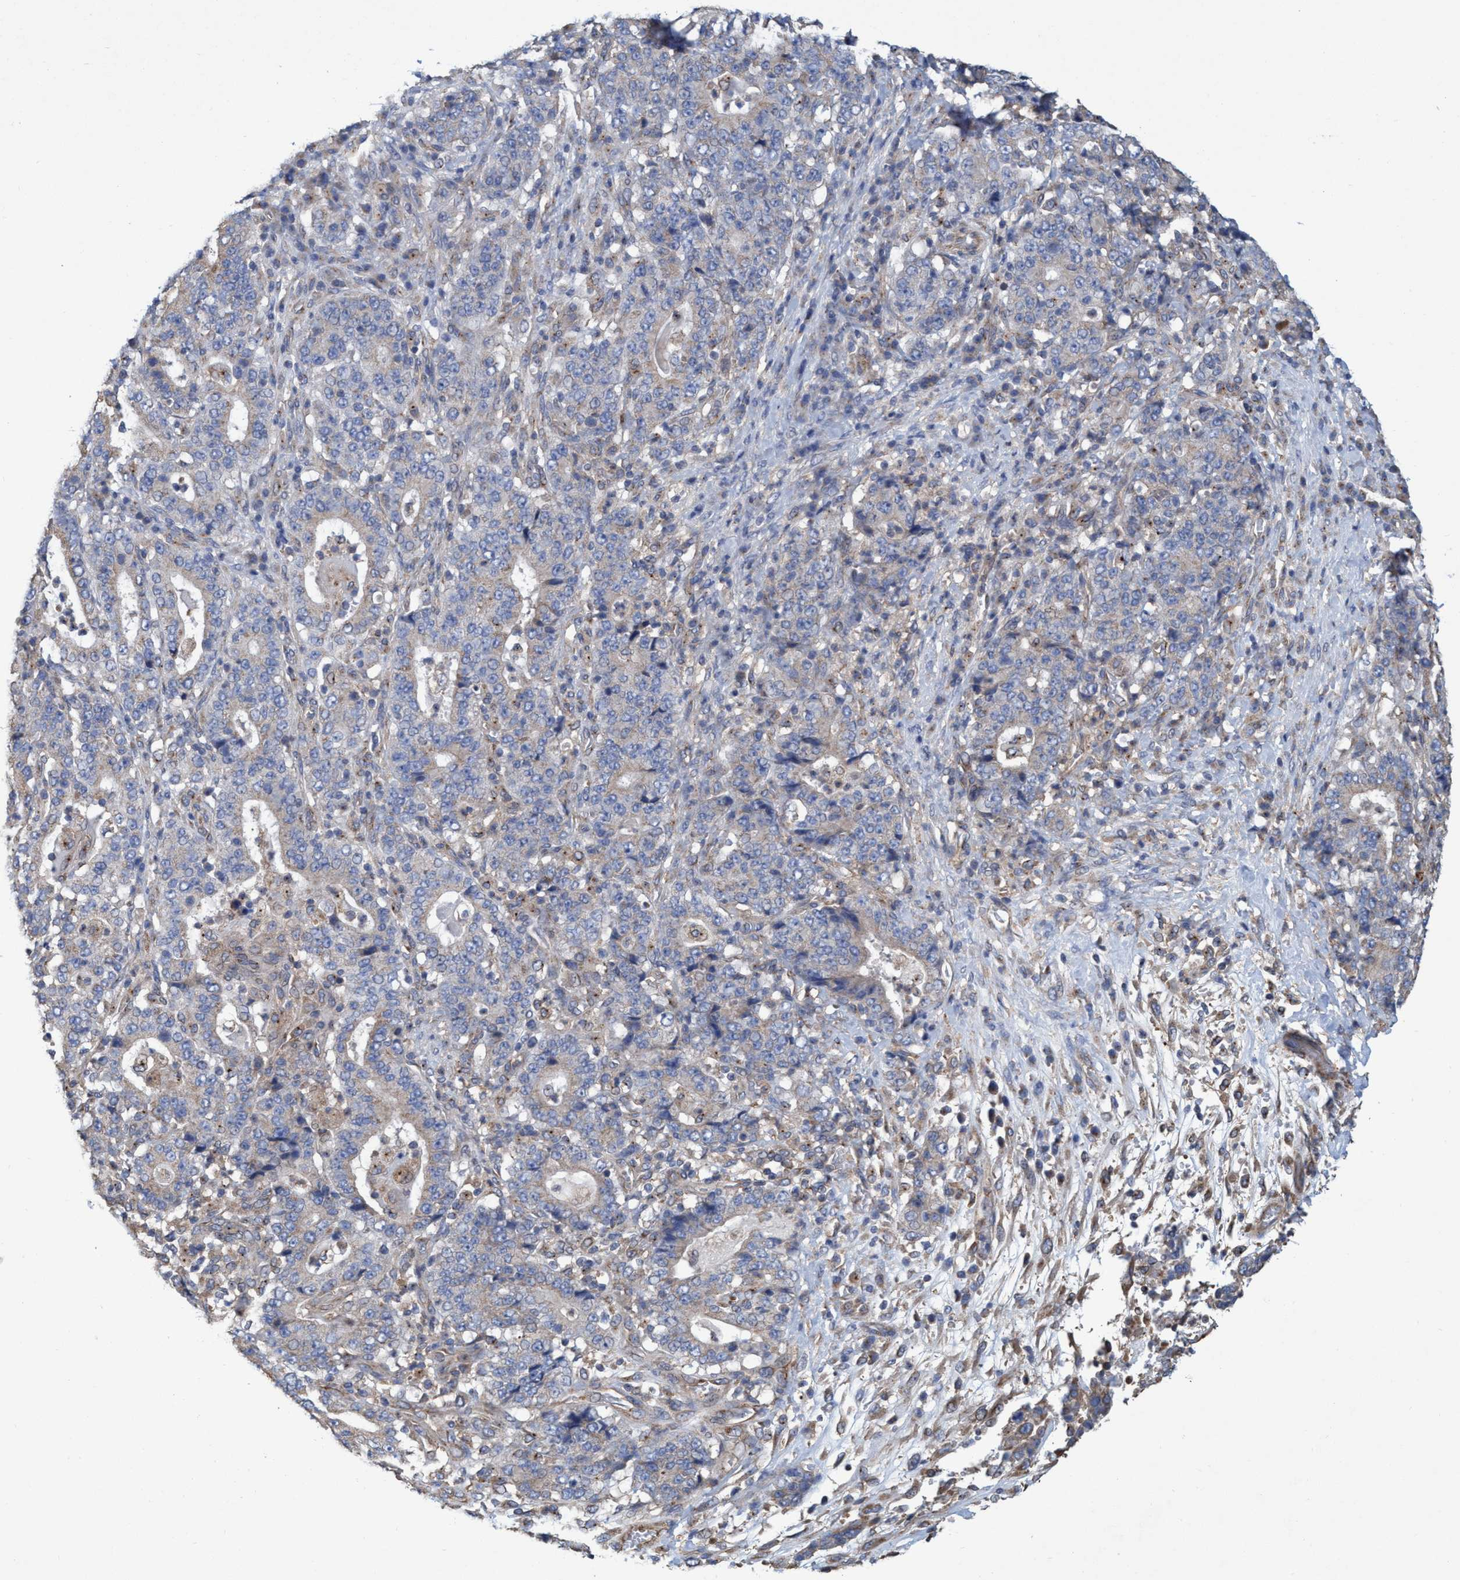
{"staining": {"intensity": "weak", "quantity": "<25%", "location": "cytoplasmic/membranous"}, "tissue": "stomach cancer", "cell_type": "Tumor cells", "image_type": "cancer", "snomed": [{"axis": "morphology", "description": "Normal tissue, NOS"}, {"axis": "morphology", "description": "Adenocarcinoma, NOS"}, {"axis": "topography", "description": "Stomach, upper"}, {"axis": "topography", "description": "Stomach"}], "caption": "There is no significant expression in tumor cells of stomach adenocarcinoma.", "gene": "BICD2", "patient": {"sex": "male", "age": 59}}